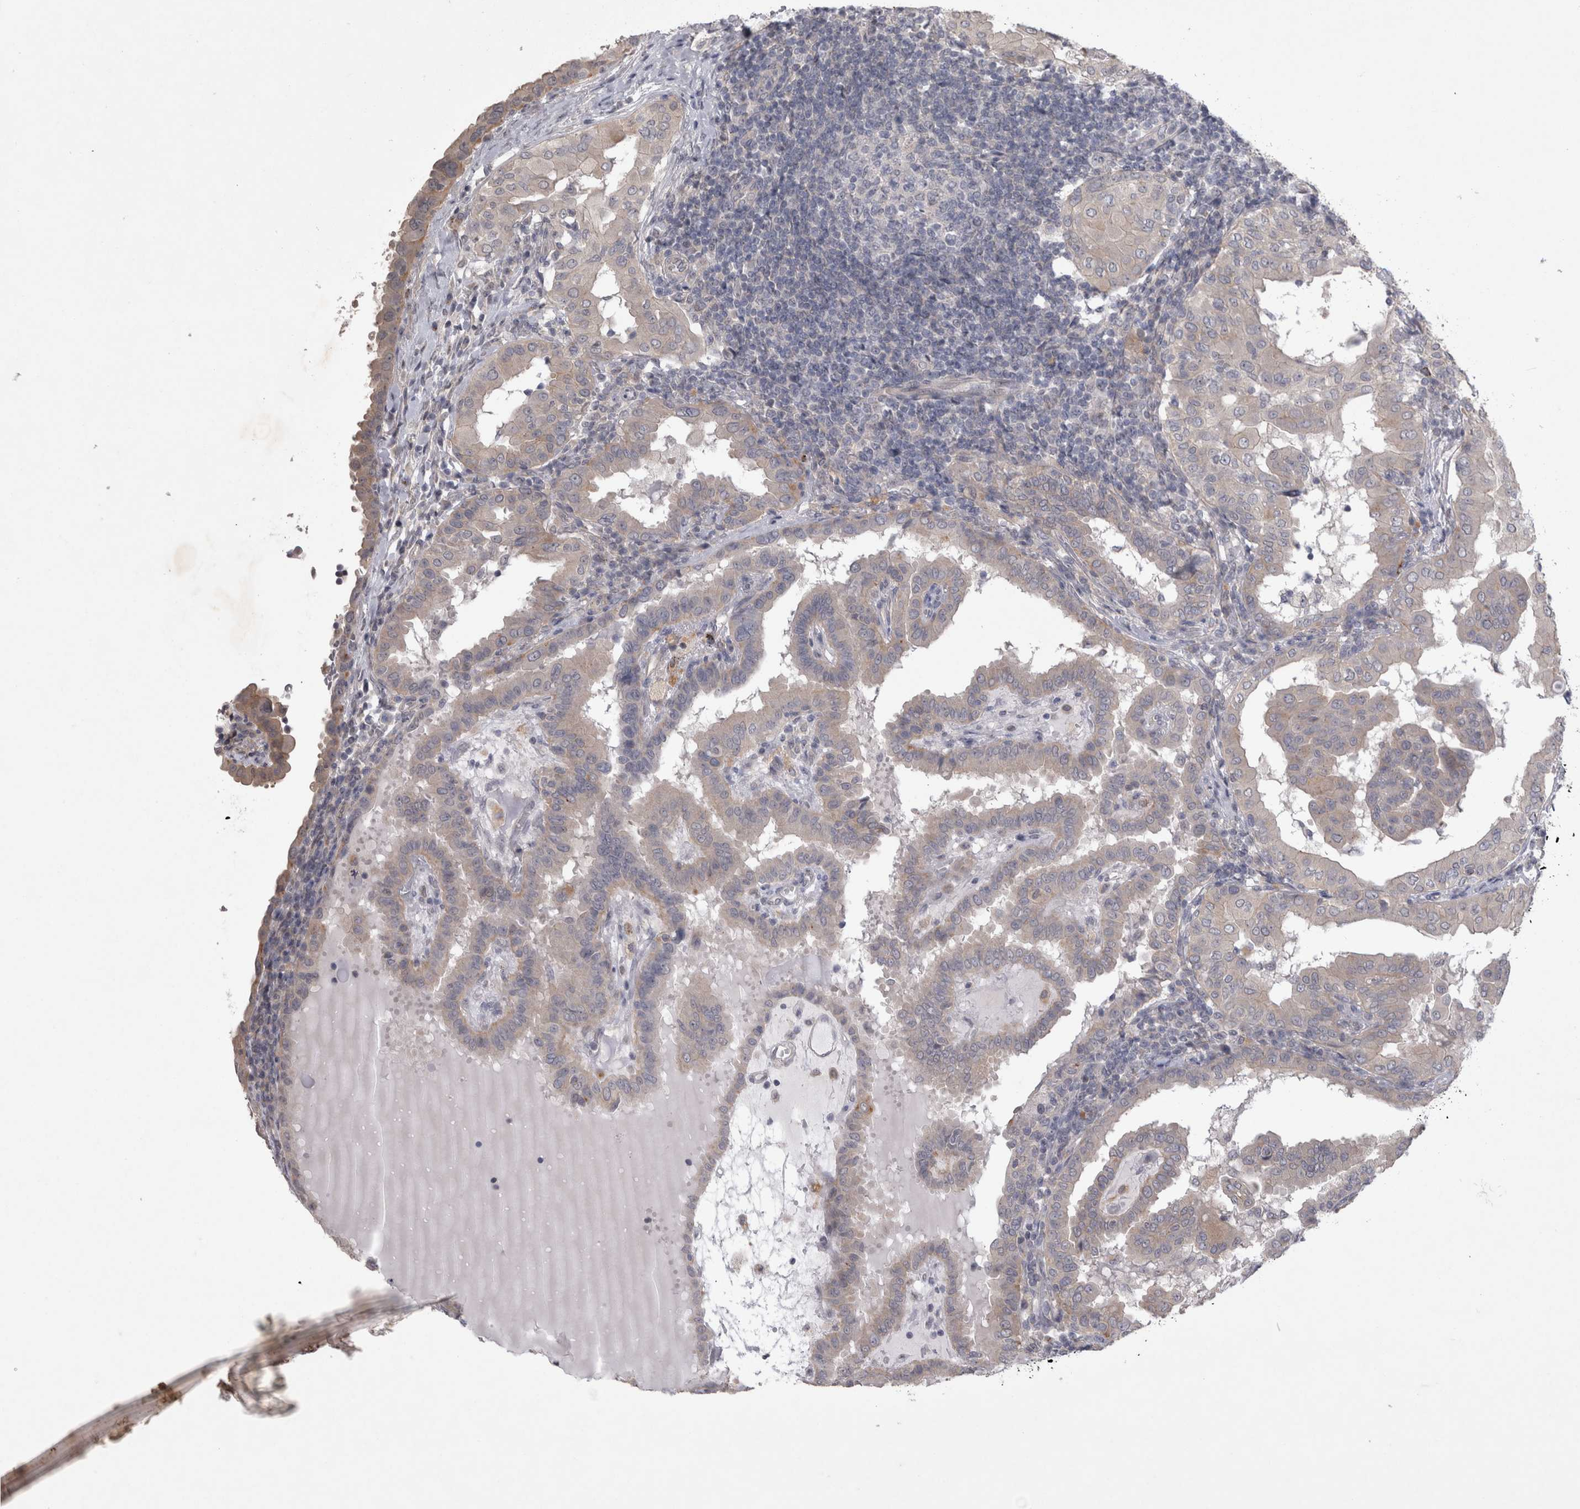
{"staining": {"intensity": "negative", "quantity": "none", "location": "none"}, "tissue": "thyroid cancer", "cell_type": "Tumor cells", "image_type": "cancer", "snomed": [{"axis": "morphology", "description": "Papillary adenocarcinoma, NOS"}, {"axis": "topography", "description": "Thyroid gland"}], "caption": "There is no significant expression in tumor cells of thyroid cancer.", "gene": "CTBS", "patient": {"sex": "male", "age": 33}}